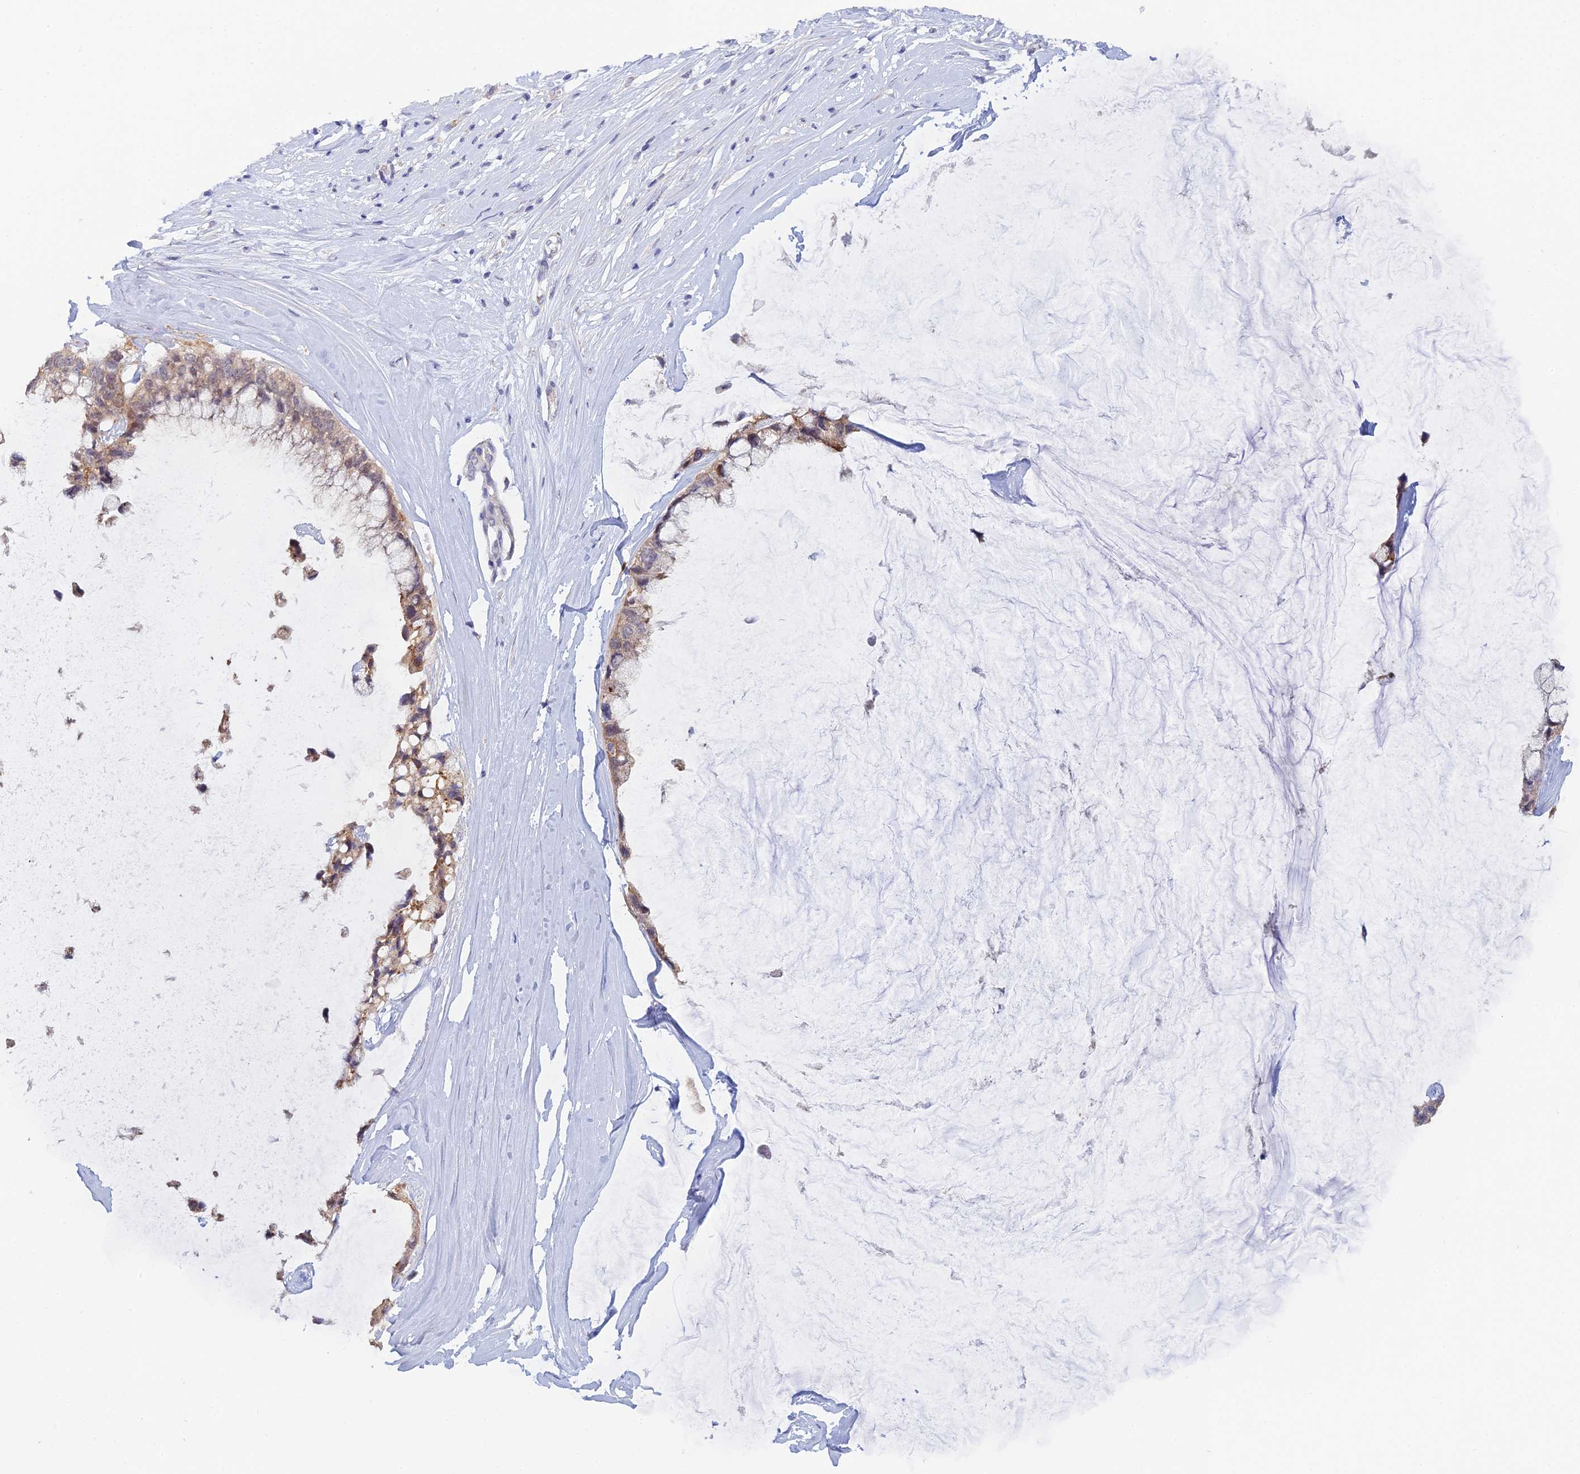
{"staining": {"intensity": "weak", "quantity": ">75%", "location": "cytoplasmic/membranous"}, "tissue": "ovarian cancer", "cell_type": "Tumor cells", "image_type": "cancer", "snomed": [{"axis": "morphology", "description": "Cystadenocarcinoma, mucinous, NOS"}, {"axis": "topography", "description": "Ovary"}], "caption": "Immunohistochemistry of ovarian mucinous cystadenocarcinoma displays low levels of weak cytoplasmic/membranous expression in approximately >75% of tumor cells.", "gene": "GIPC1", "patient": {"sex": "female", "age": 39}}